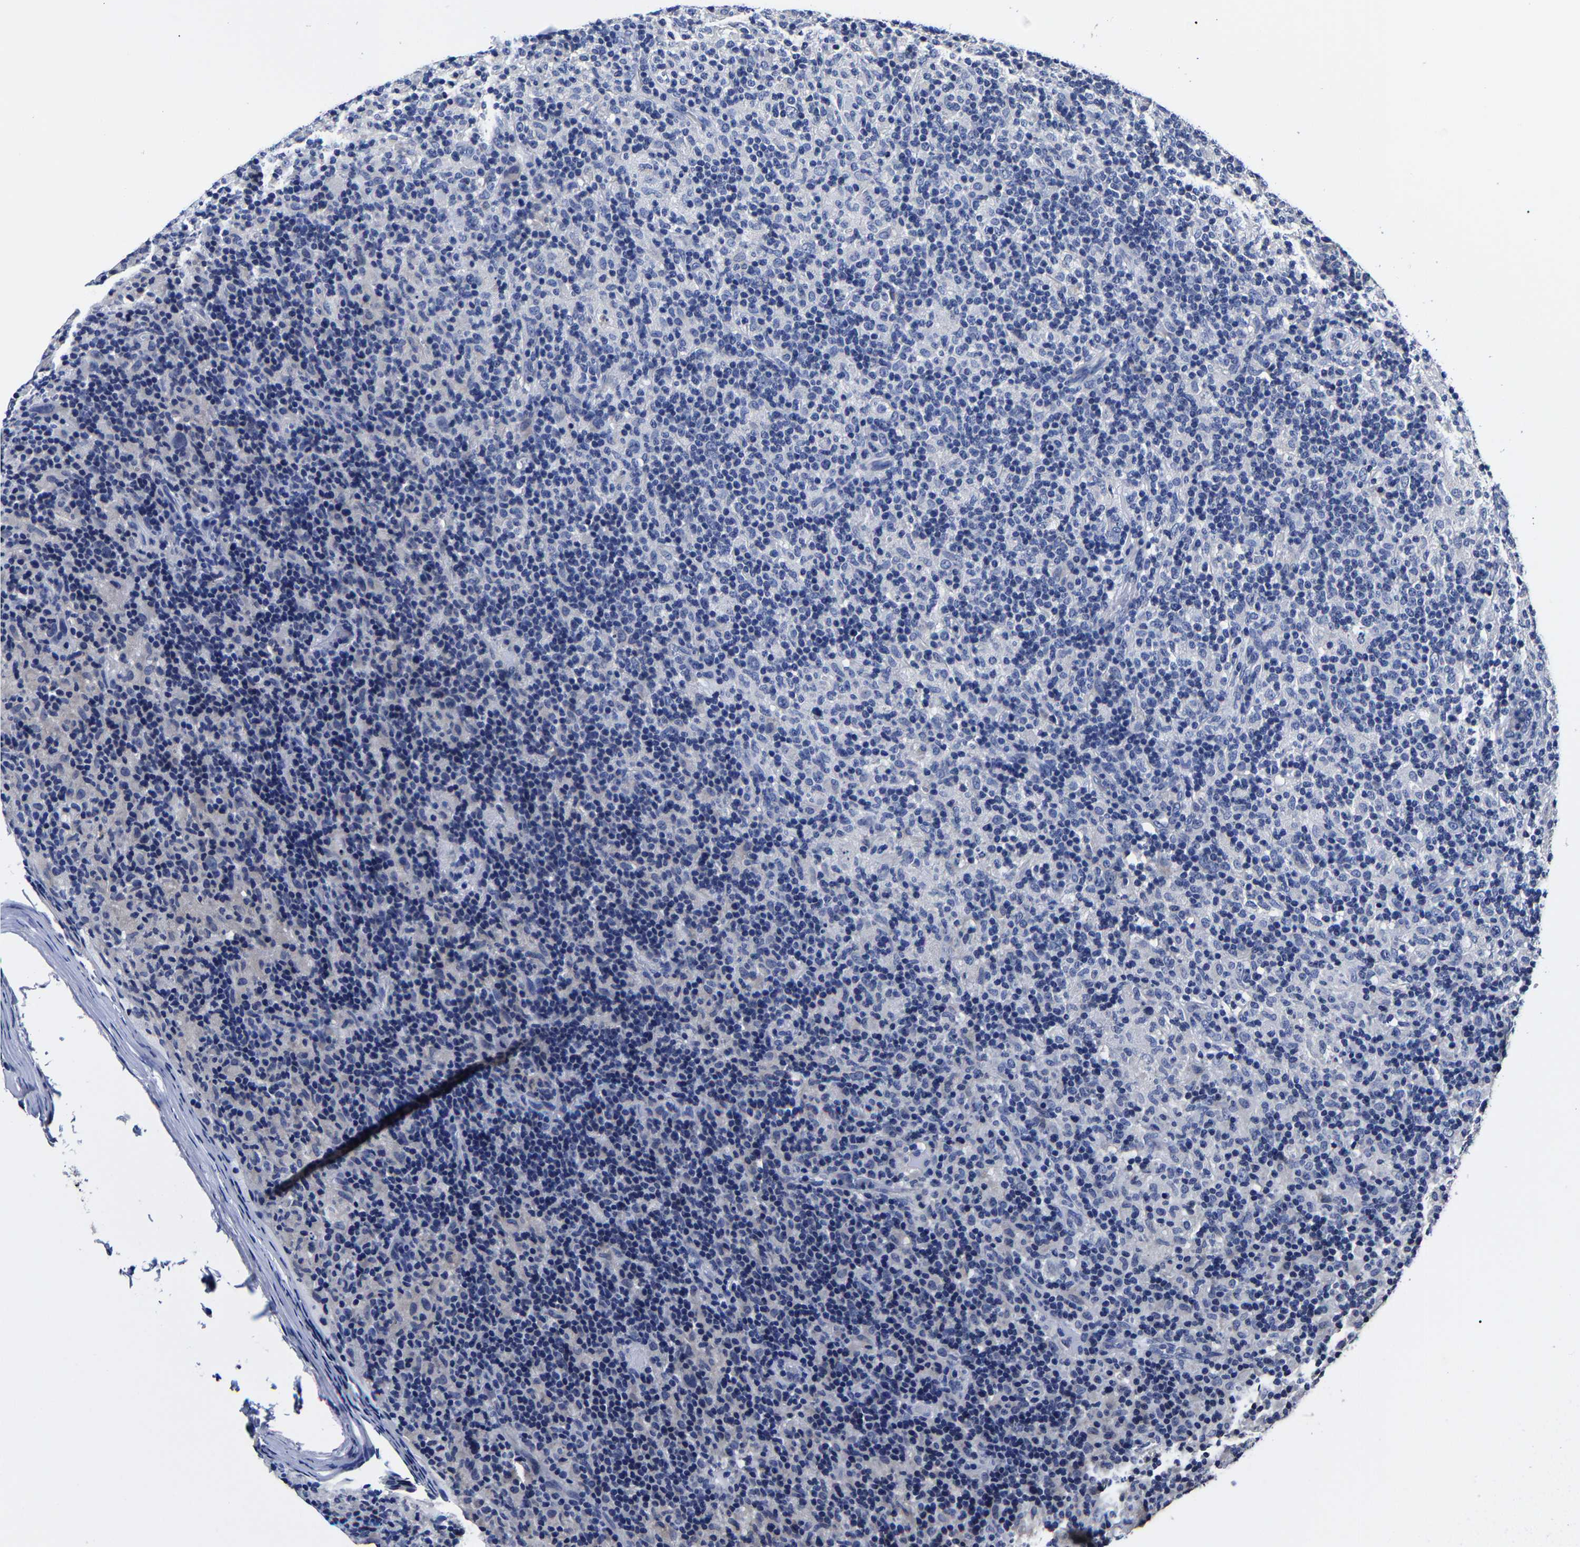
{"staining": {"intensity": "negative", "quantity": "none", "location": "none"}, "tissue": "lymphoma", "cell_type": "Tumor cells", "image_type": "cancer", "snomed": [{"axis": "morphology", "description": "Hodgkin's disease, NOS"}, {"axis": "topography", "description": "Lymph node"}], "caption": "High magnification brightfield microscopy of lymphoma stained with DAB (3,3'-diaminobenzidine) (brown) and counterstained with hematoxylin (blue): tumor cells show no significant expression.", "gene": "AKAP4", "patient": {"sex": "male", "age": 70}}